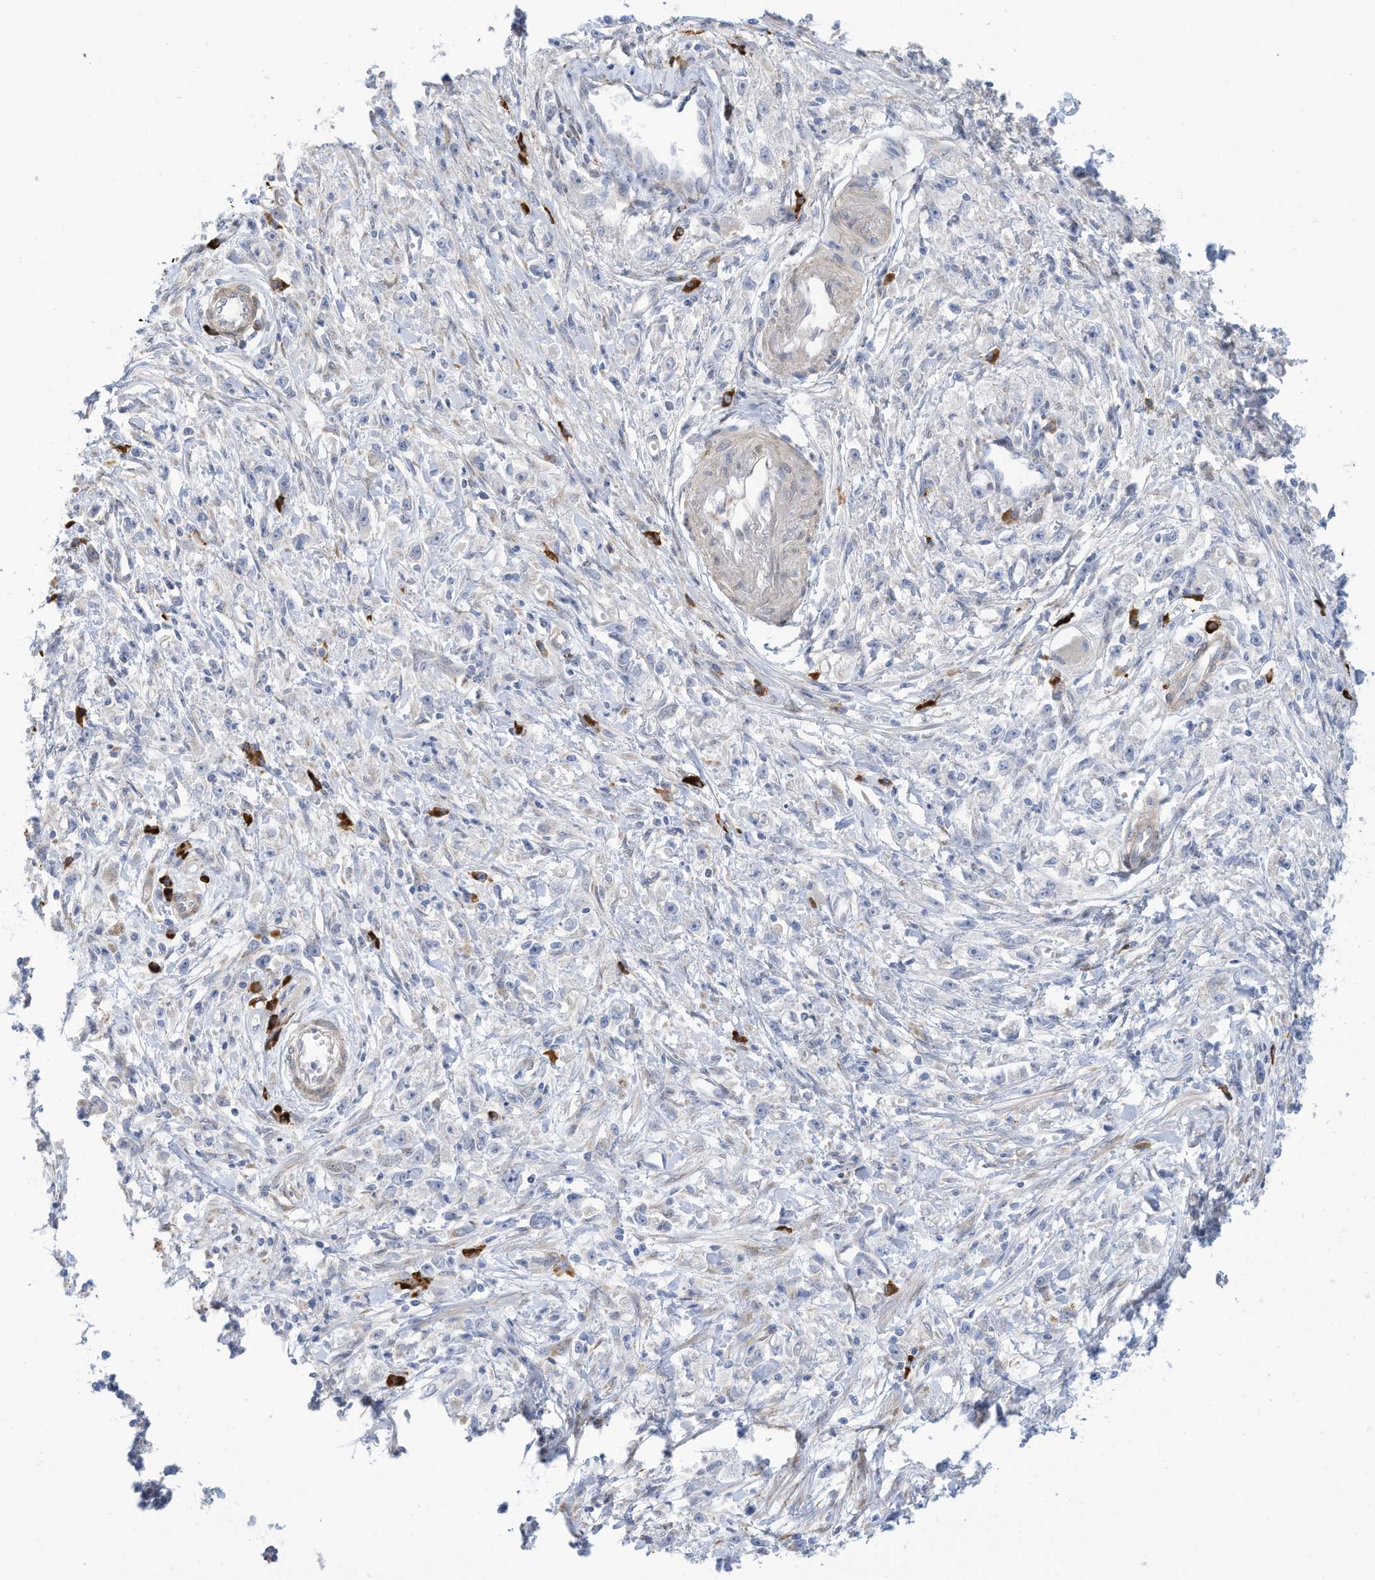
{"staining": {"intensity": "negative", "quantity": "none", "location": "none"}, "tissue": "stomach cancer", "cell_type": "Tumor cells", "image_type": "cancer", "snomed": [{"axis": "morphology", "description": "Adenocarcinoma, NOS"}, {"axis": "topography", "description": "Stomach"}], "caption": "This is an IHC micrograph of human stomach cancer. There is no positivity in tumor cells.", "gene": "ZNF292", "patient": {"sex": "female", "age": 59}}